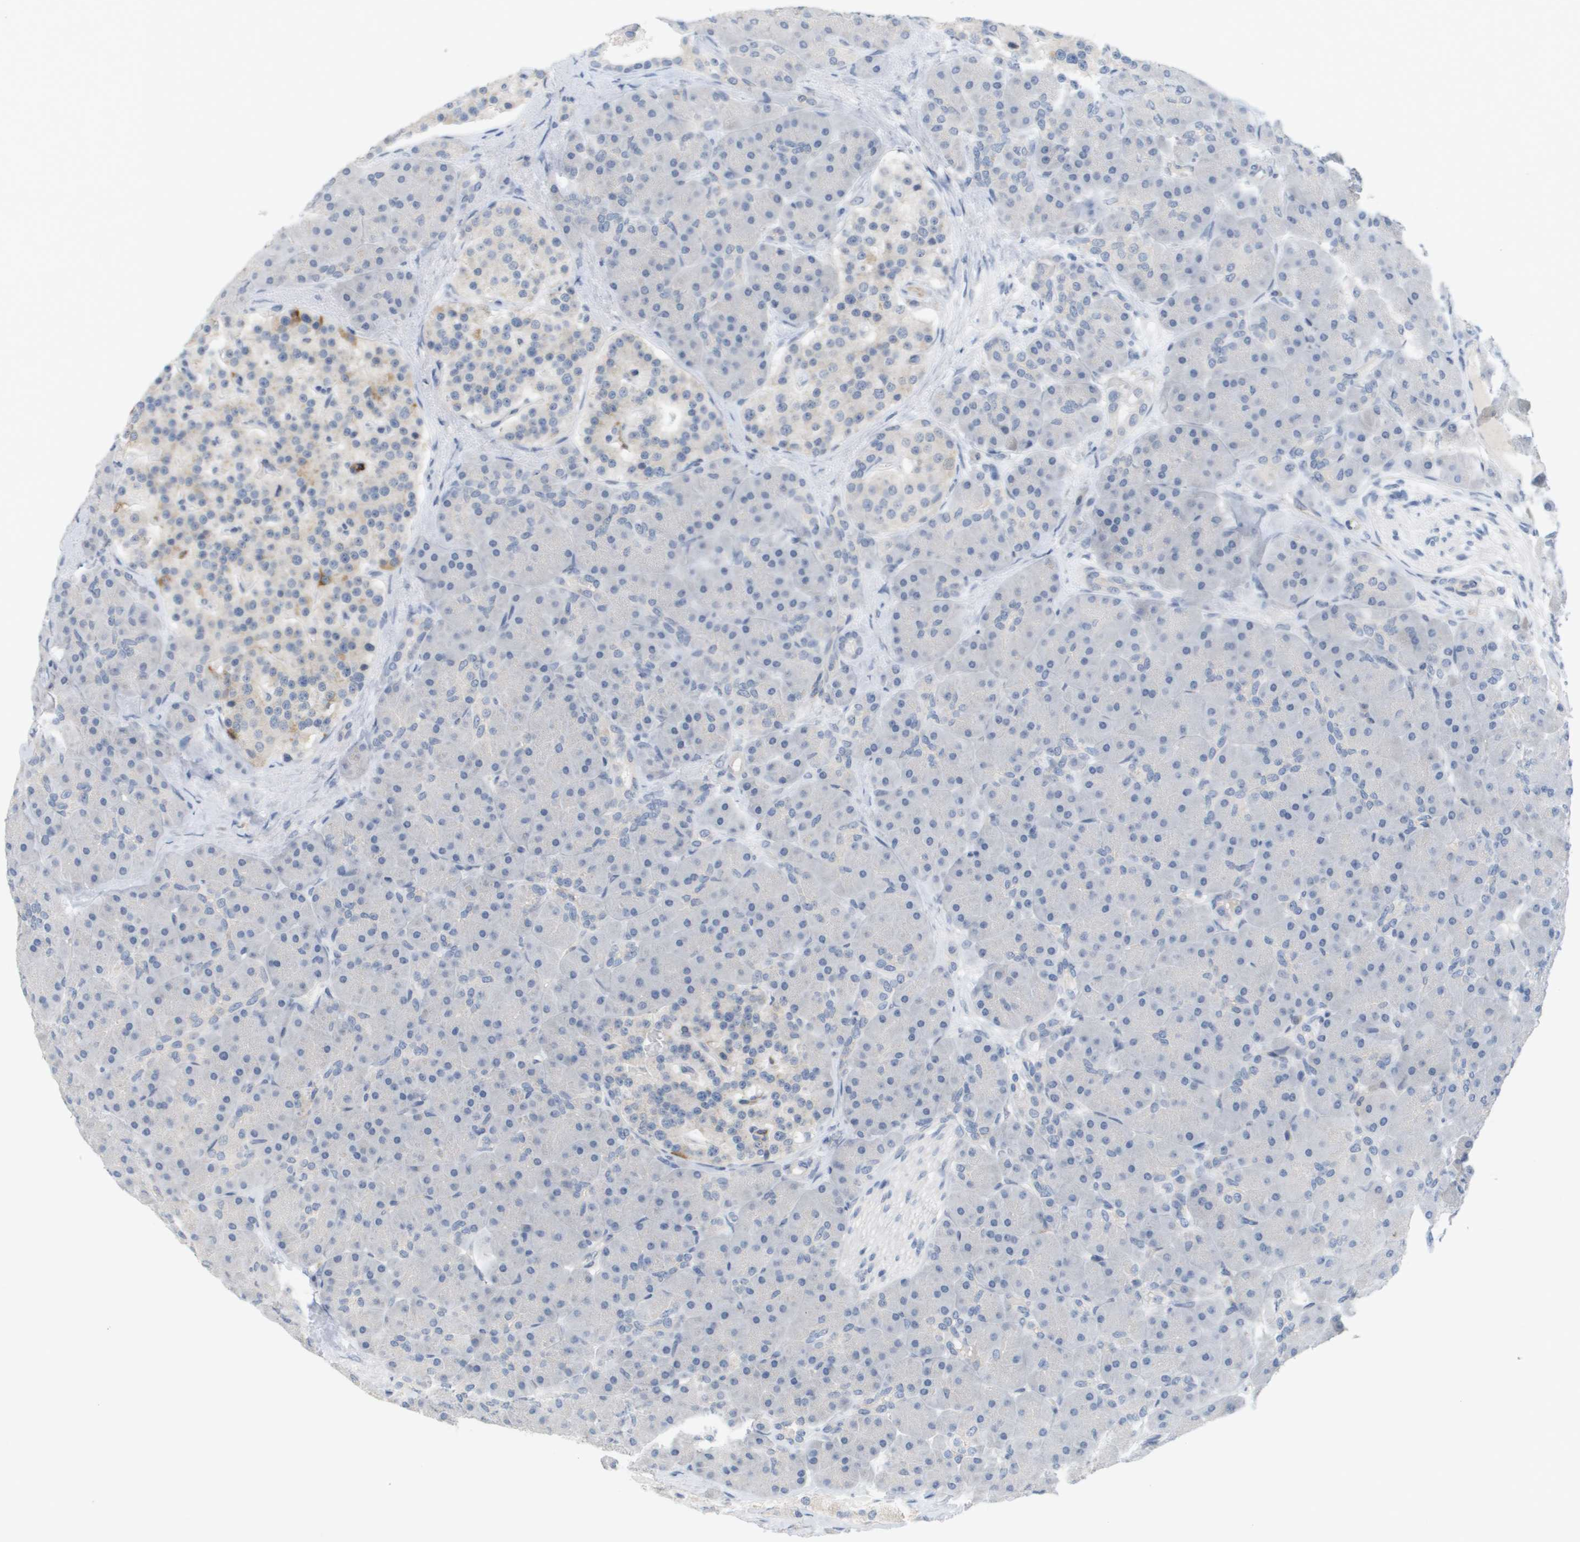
{"staining": {"intensity": "negative", "quantity": "none", "location": "none"}, "tissue": "pancreas", "cell_type": "Exocrine glandular cells", "image_type": "normal", "snomed": [{"axis": "morphology", "description": "Normal tissue, NOS"}, {"axis": "topography", "description": "Pancreas"}], "caption": "Immunohistochemistry image of normal pancreas: pancreas stained with DAB shows no significant protein expression in exocrine glandular cells.", "gene": "ANGPT2", "patient": {"sex": "male", "age": 66}}